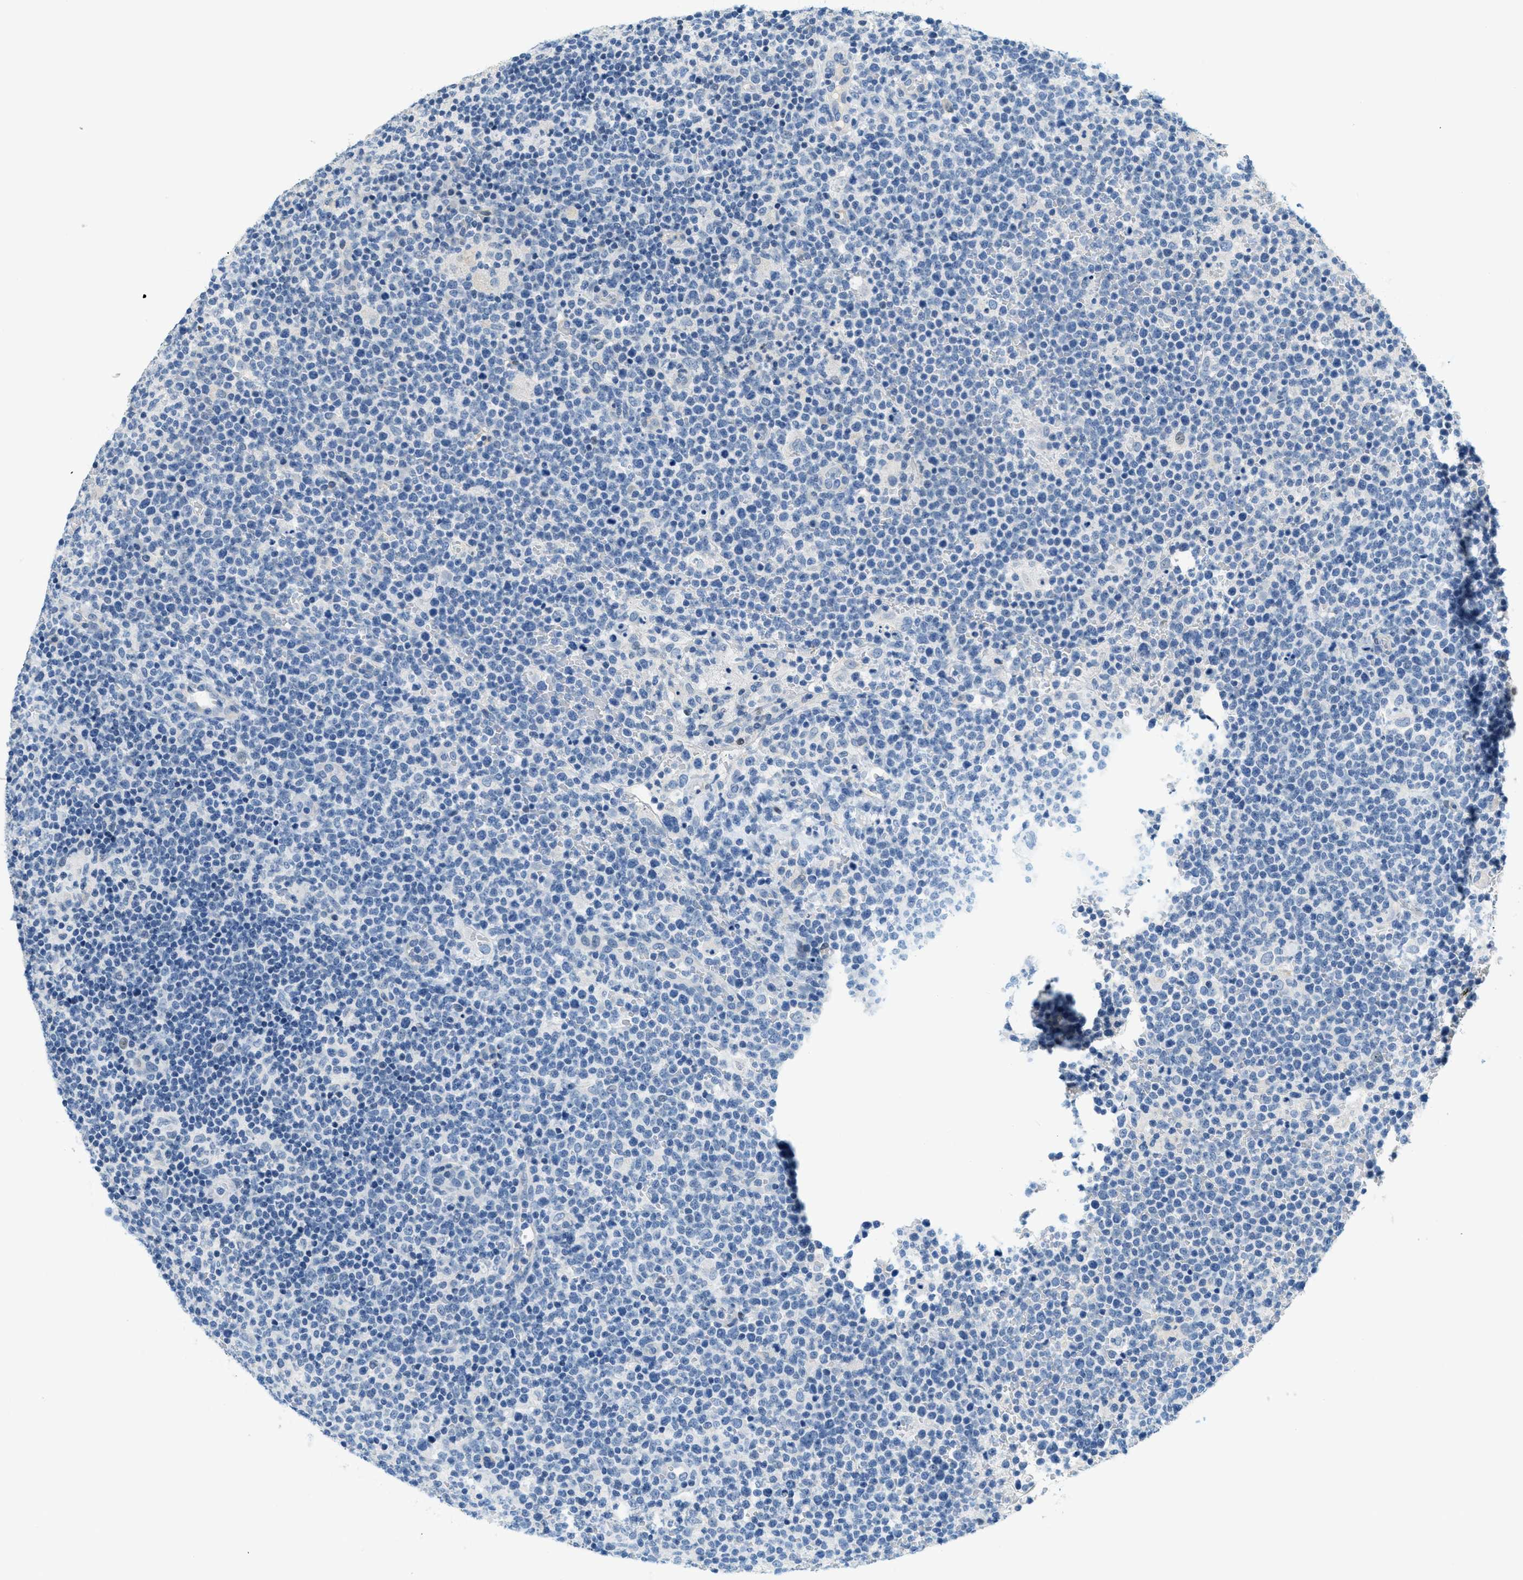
{"staining": {"intensity": "negative", "quantity": "none", "location": "none"}, "tissue": "lymphoma", "cell_type": "Tumor cells", "image_type": "cancer", "snomed": [{"axis": "morphology", "description": "Malignant lymphoma, non-Hodgkin's type, High grade"}, {"axis": "topography", "description": "Lymph node"}], "caption": "A micrograph of lymphoma stained for a protein exhibits no brown staining in tumor cells.", "gene": "CYP4X1", "patient": {"sex": "male", "age": 61}}